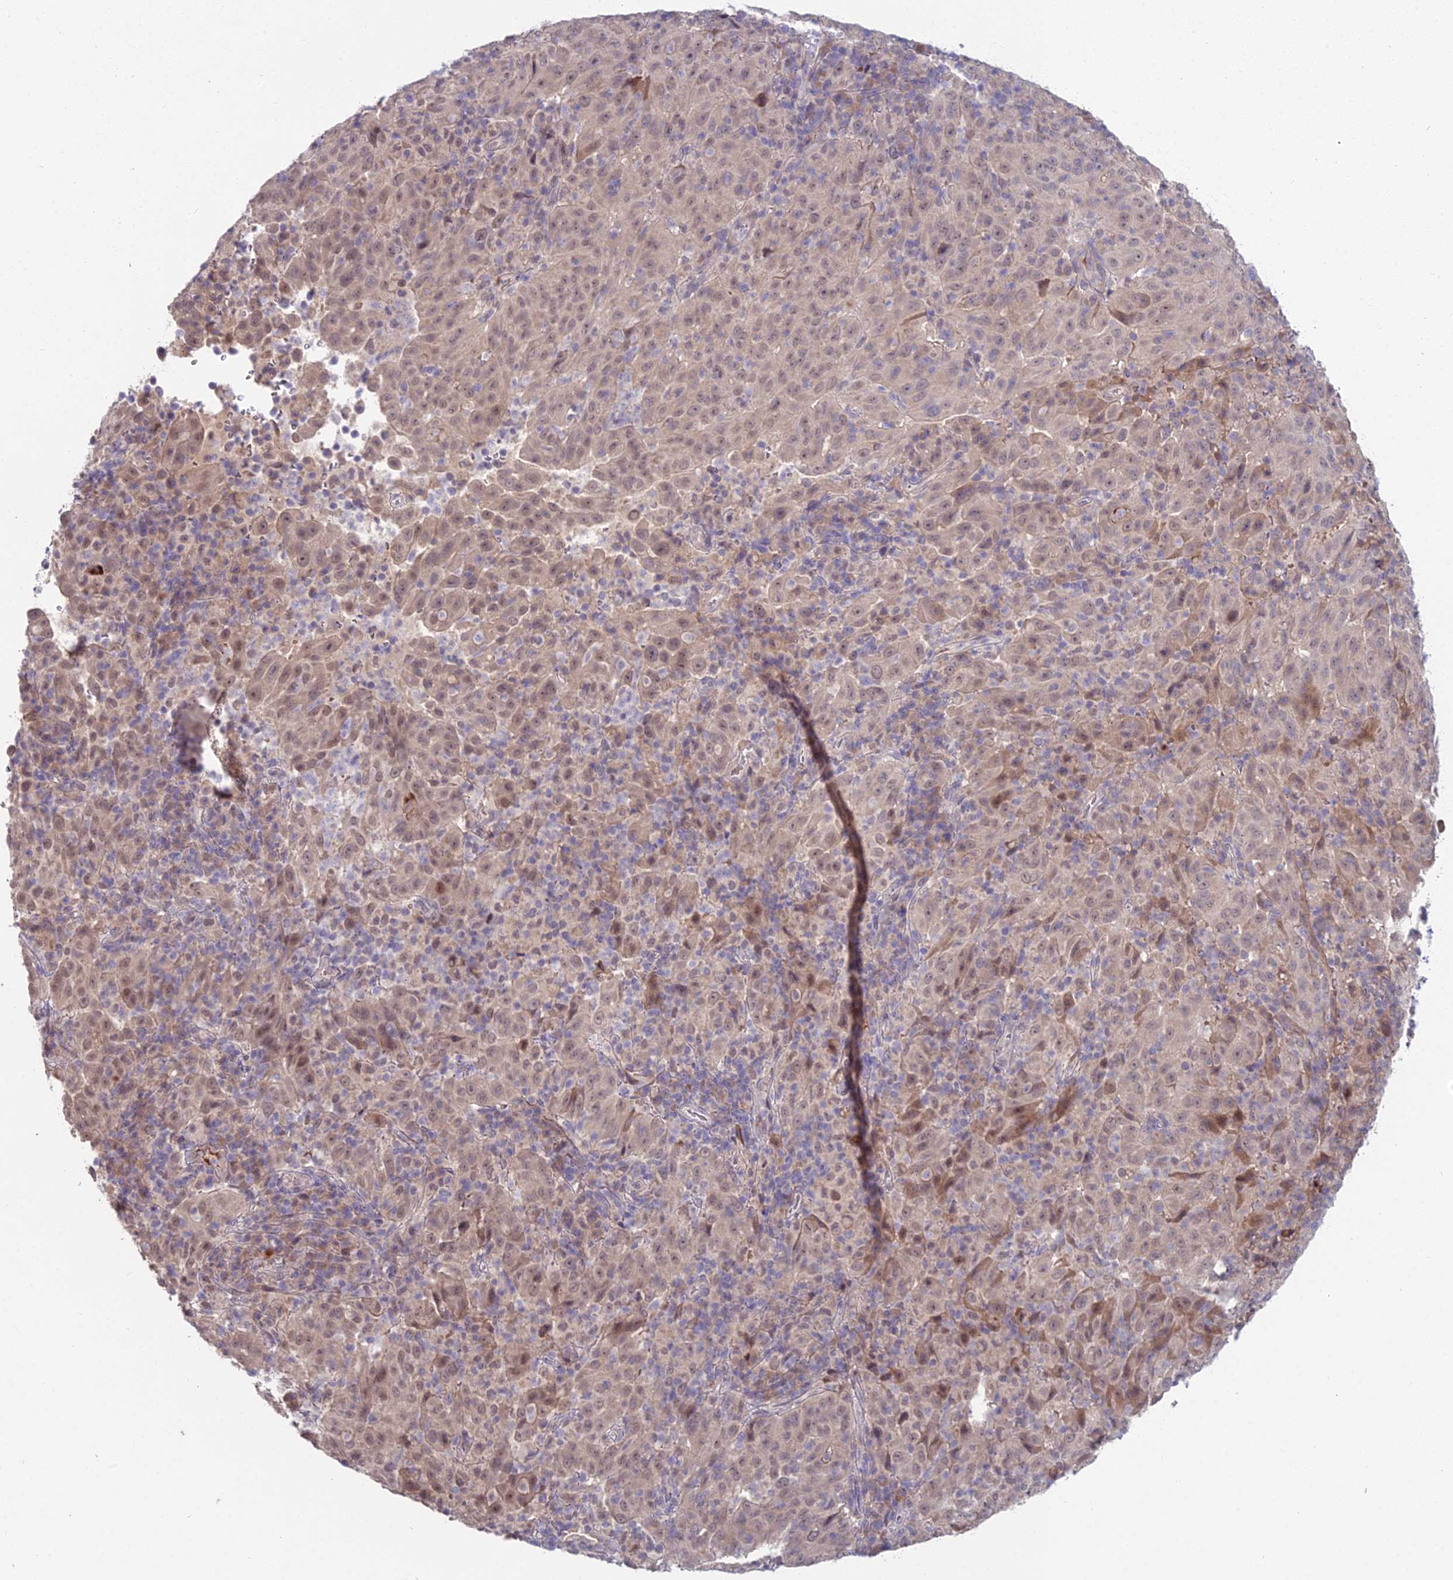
{"staining": {"intensity": "weak", "quantity": "25%-75%", "location": "nuclear"}, "tissue": "pancreatic cancer", "cell_type": "Tumor cells", "image_type": "cancer", "snomed": [{"axis": "morphology", "description": "Adenocarcinoma, NOS"}, {"axis": "topography", "description": "Pancreas"}], "caption": "Immunohistochemistry of pancreatic adenocarcinoma reveals low levels of weak nuclear staining in about 25%-75% of tumor cells.", "gene": "WDR43", "patient": {"sex": "male", "age": 63}}